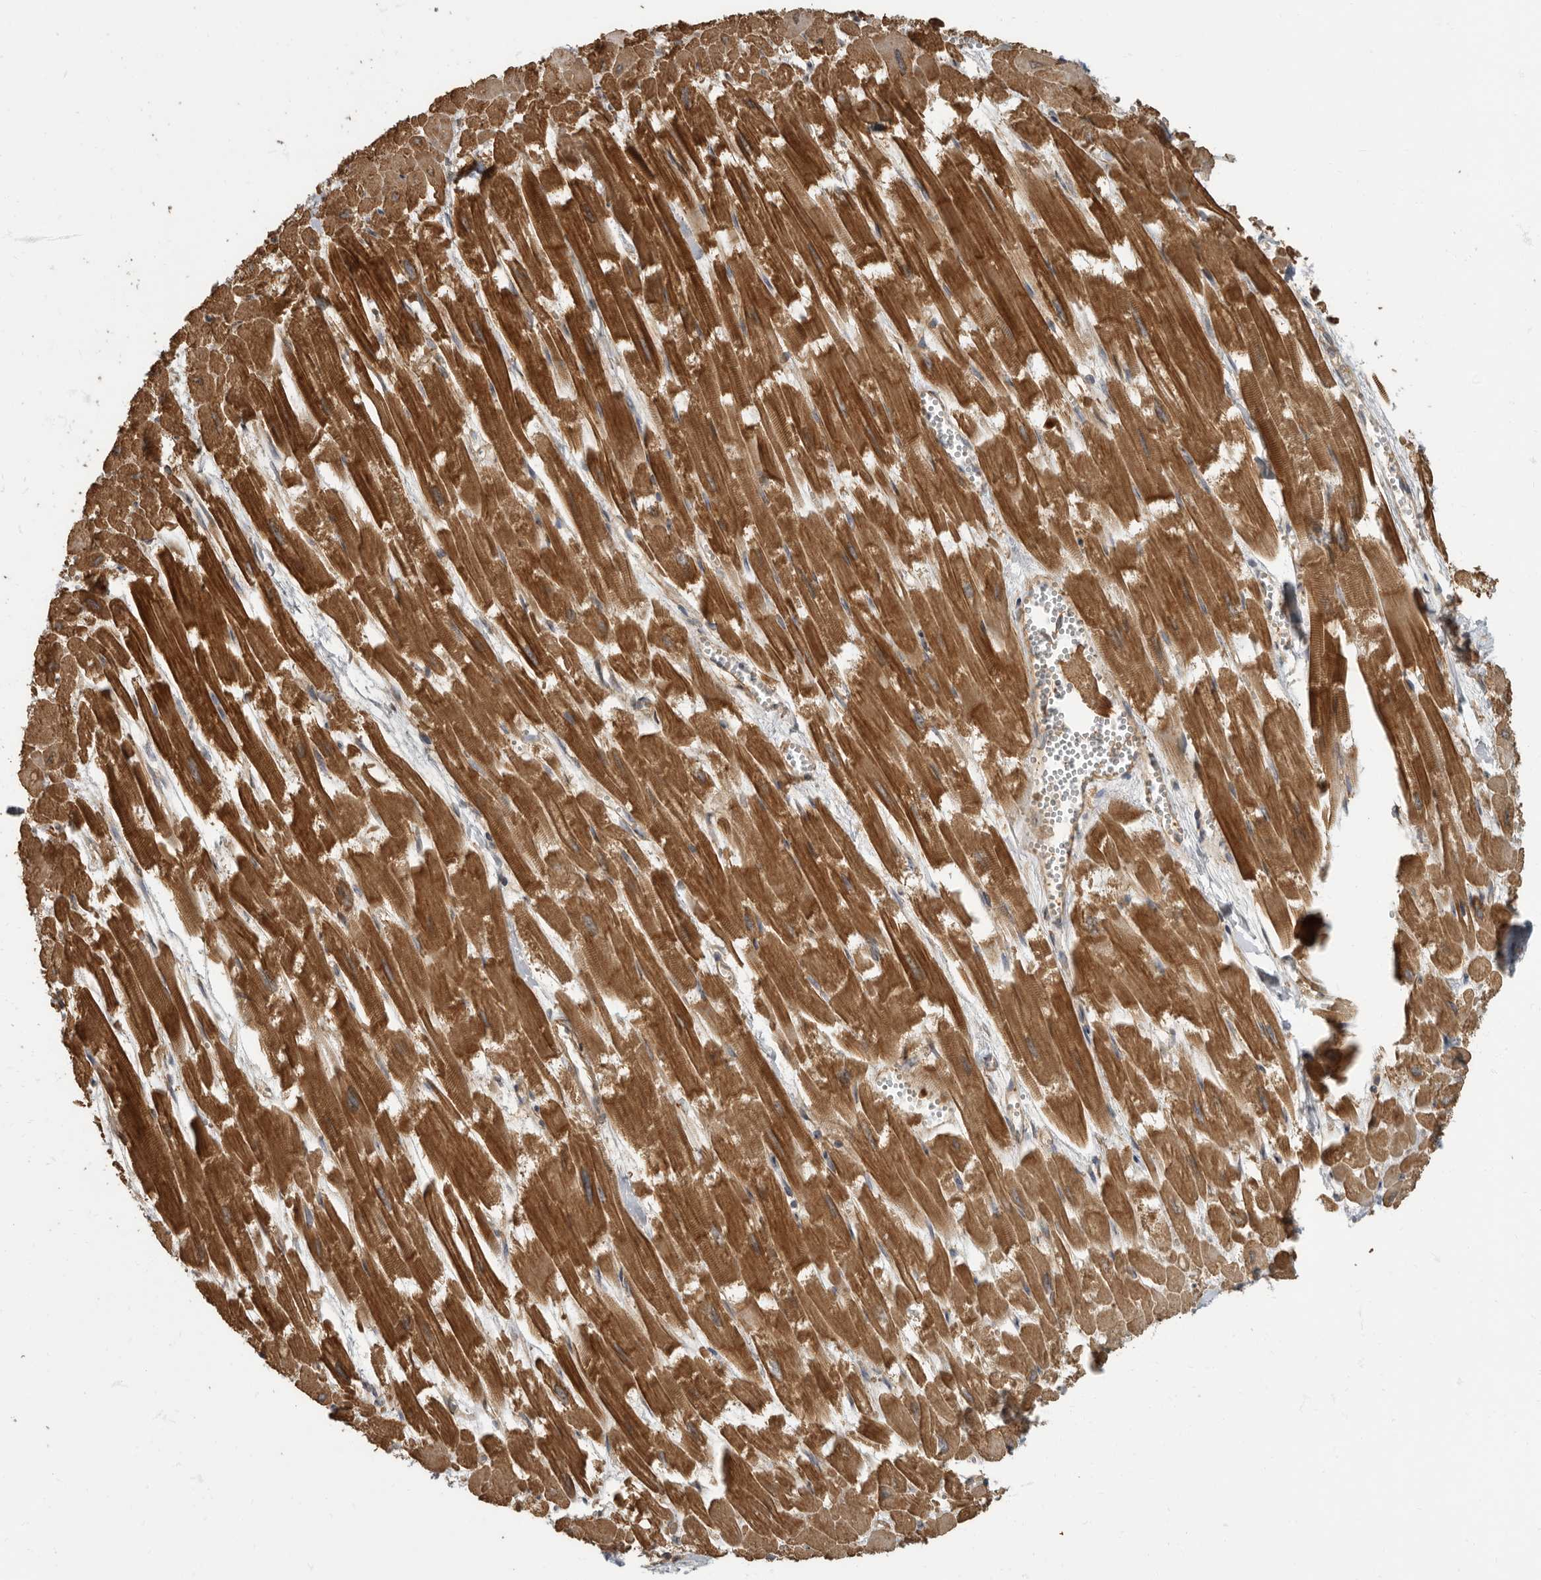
{"staining": {"intensity": "strong", "quantity": ">75%", "location": "cytoplasmic/membranous"}, "tissue": "heart muscle", "cell_type": "Cardiomyocytes", "image_type": "normal", "snomed": [{"axis": "morphology", "description": "Normal tissue, NOS"}, {"axis": "topography", "description": "Heart"}], "caption": "Immunohistochemistry (DAB (3,3'-diaminobenzidine)) staining of normal human heart muscle shows strong cytoplasmic/membranous protein positivity in approximately >75% of cardiomyocytes. The staining was performed using DAB (3,3'-diaminobenzidine) to visualize the protein expression in brown, while the nuclei were stained in blue with hematoxylin (Magnification: 20x).", "gene": "DAAM1", "patient": {"sex": "male", "age": 54}}